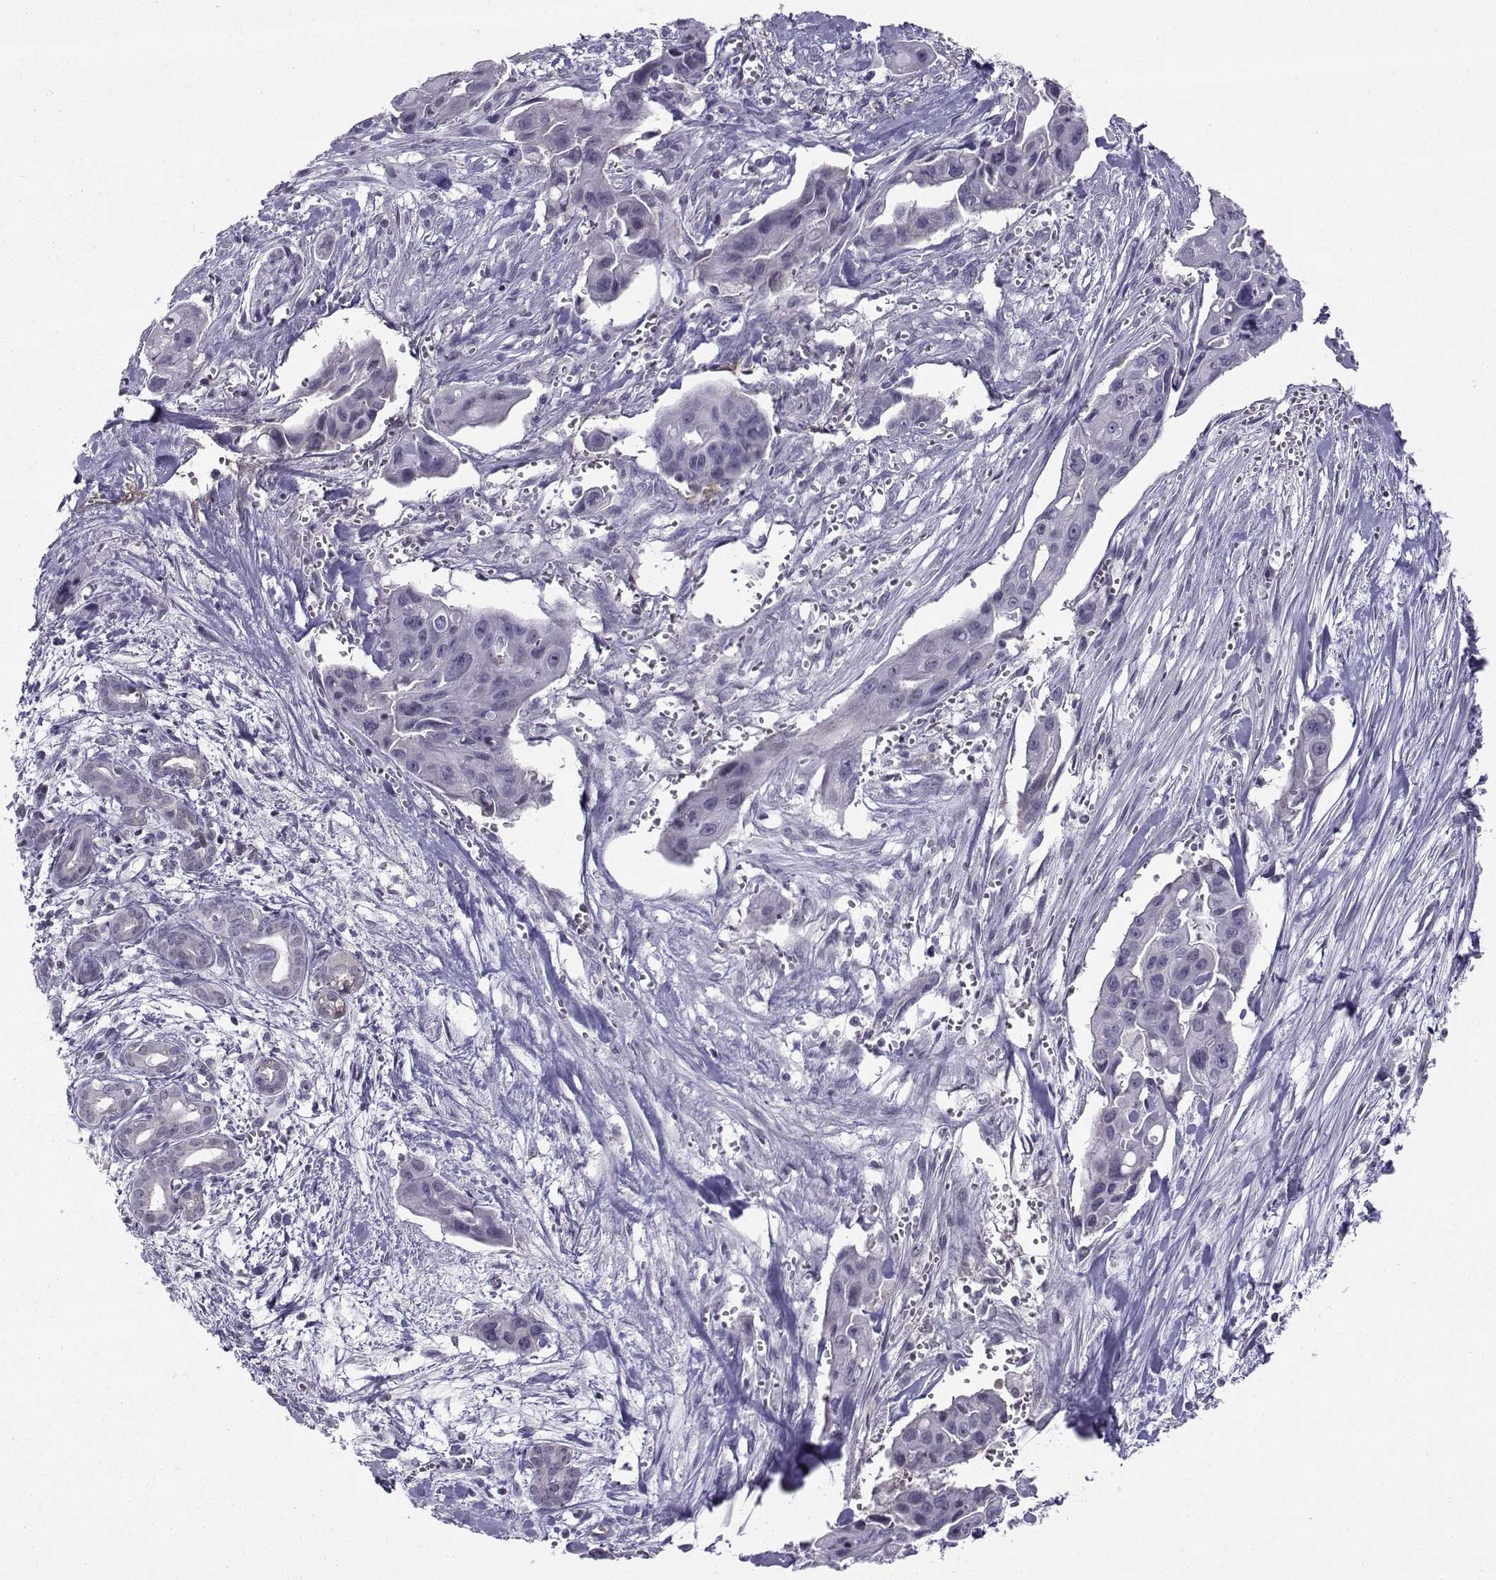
{"staining": {"intensity": "negative", "quantity": "none", "location": "none"}, "tissue": "pancreatic cancer", "cell_type": "Tumor cells", "image_type": "cancer", "snomed": [{"axis": "morphology", "description": "Adenocarcinoma, NOS"}, {"axis": "topography", "description": "Pancreas"}], "caption": "This is an IHC micrograph of human pancreatic cancer (adenocarcinoma). There is no expression in tumor cells.", "gene": "LHX1", "patient": {"sex": "male", "age": 60}}